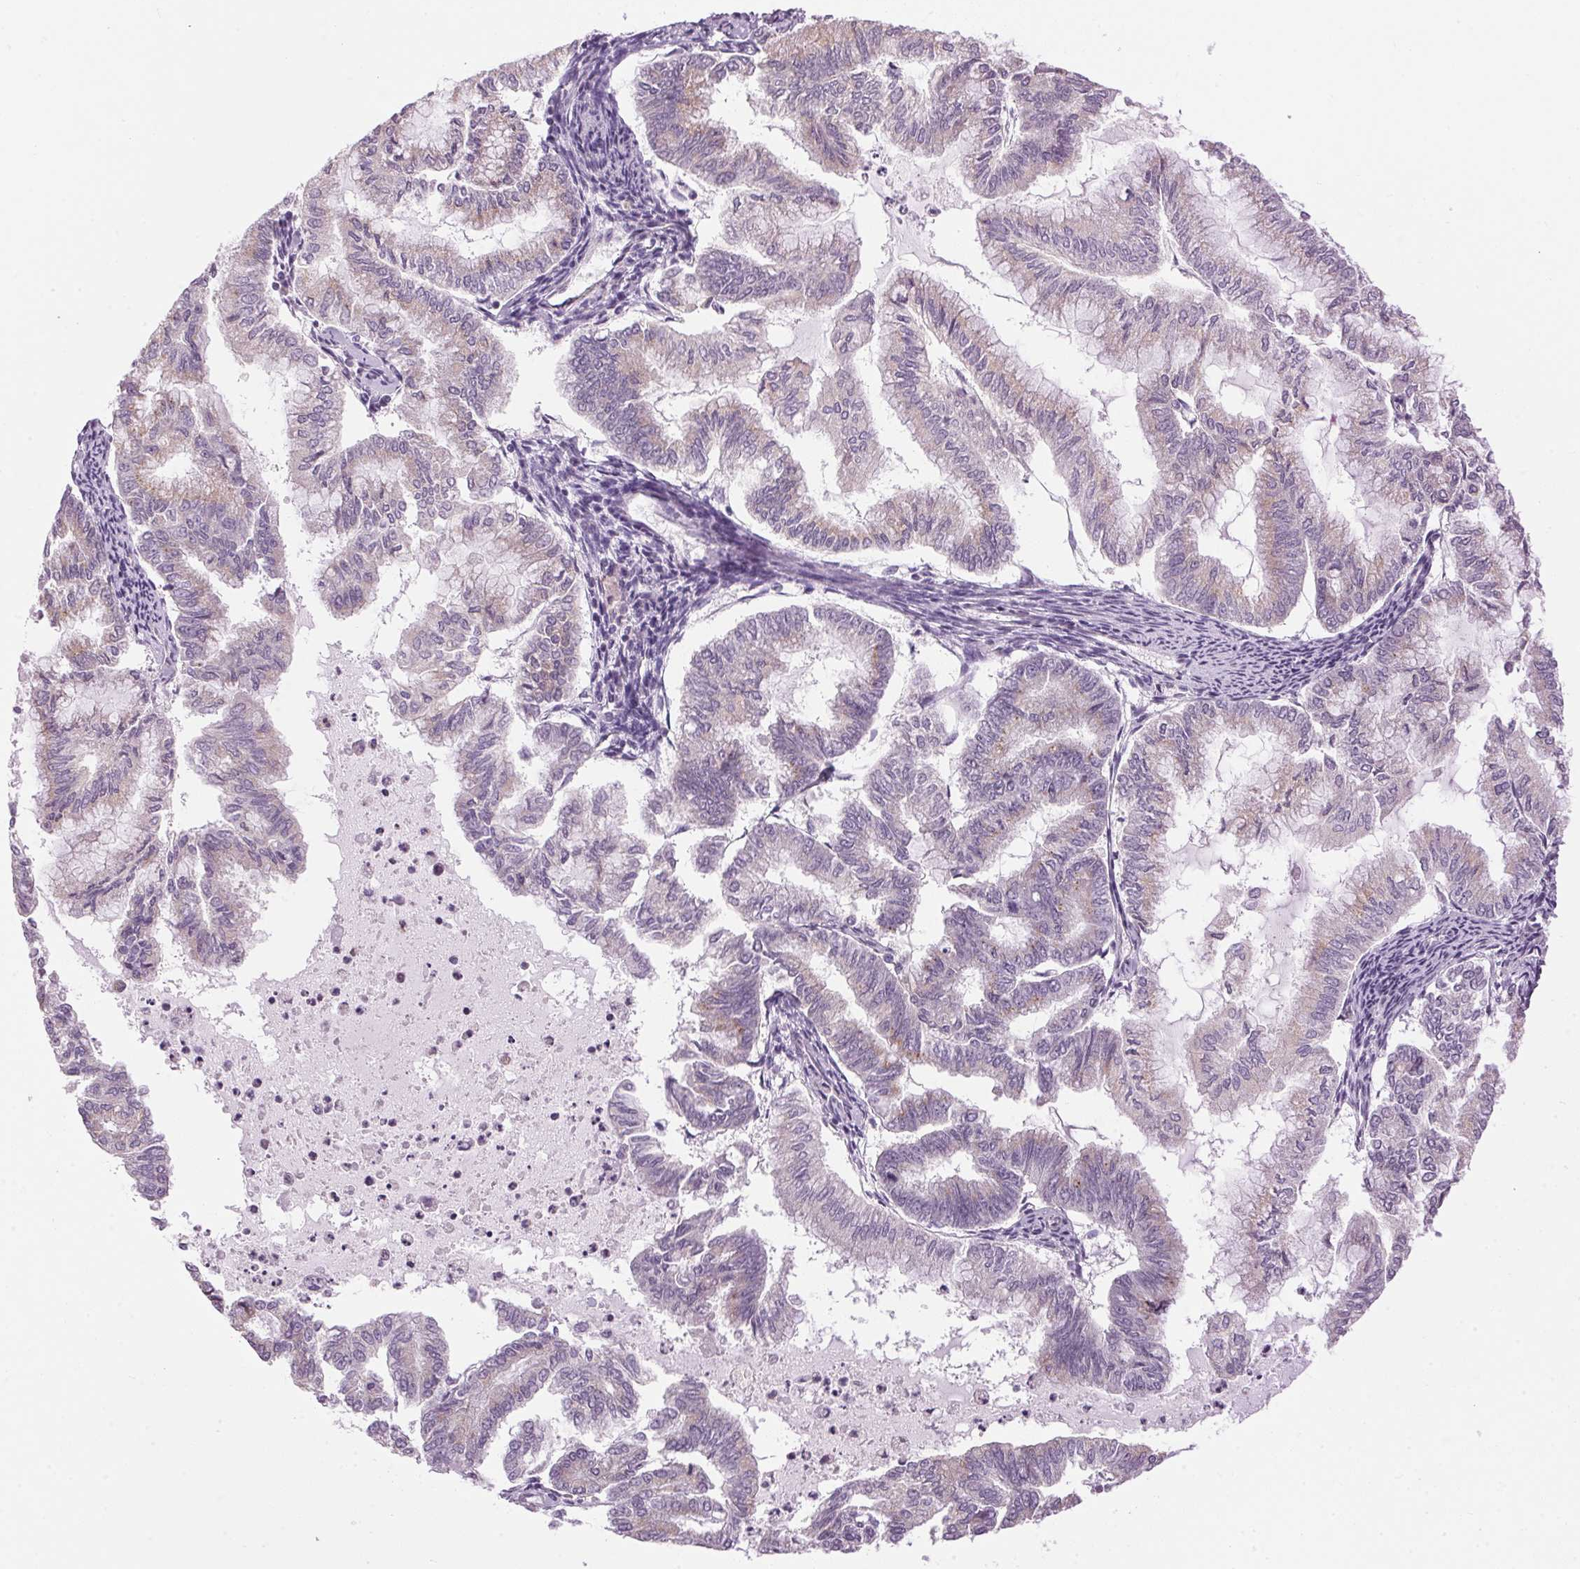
{"staining": {"intensity": "weak", "quantity": "25%-75%", "location": "cytoplasmic/membranous"}, "tissue": "endometrial cancer", "cell_type": "Tumor cells", "image_type": "cancer", "snomed": [{"axis": "morphology", "description": "Adenocarcinoma, NOS"}, {"axis": "topography", "description": "Endometrium"}], "caption": "High-power microscopy captured an immunohistochemistry micrograph of endometrial cancer, revealing weak cytoplasmic/membranous staining in about 25%-75% of tumor cells.", "gene": "GOLPH3", "patient": {"sex": "female", "age": 79}}